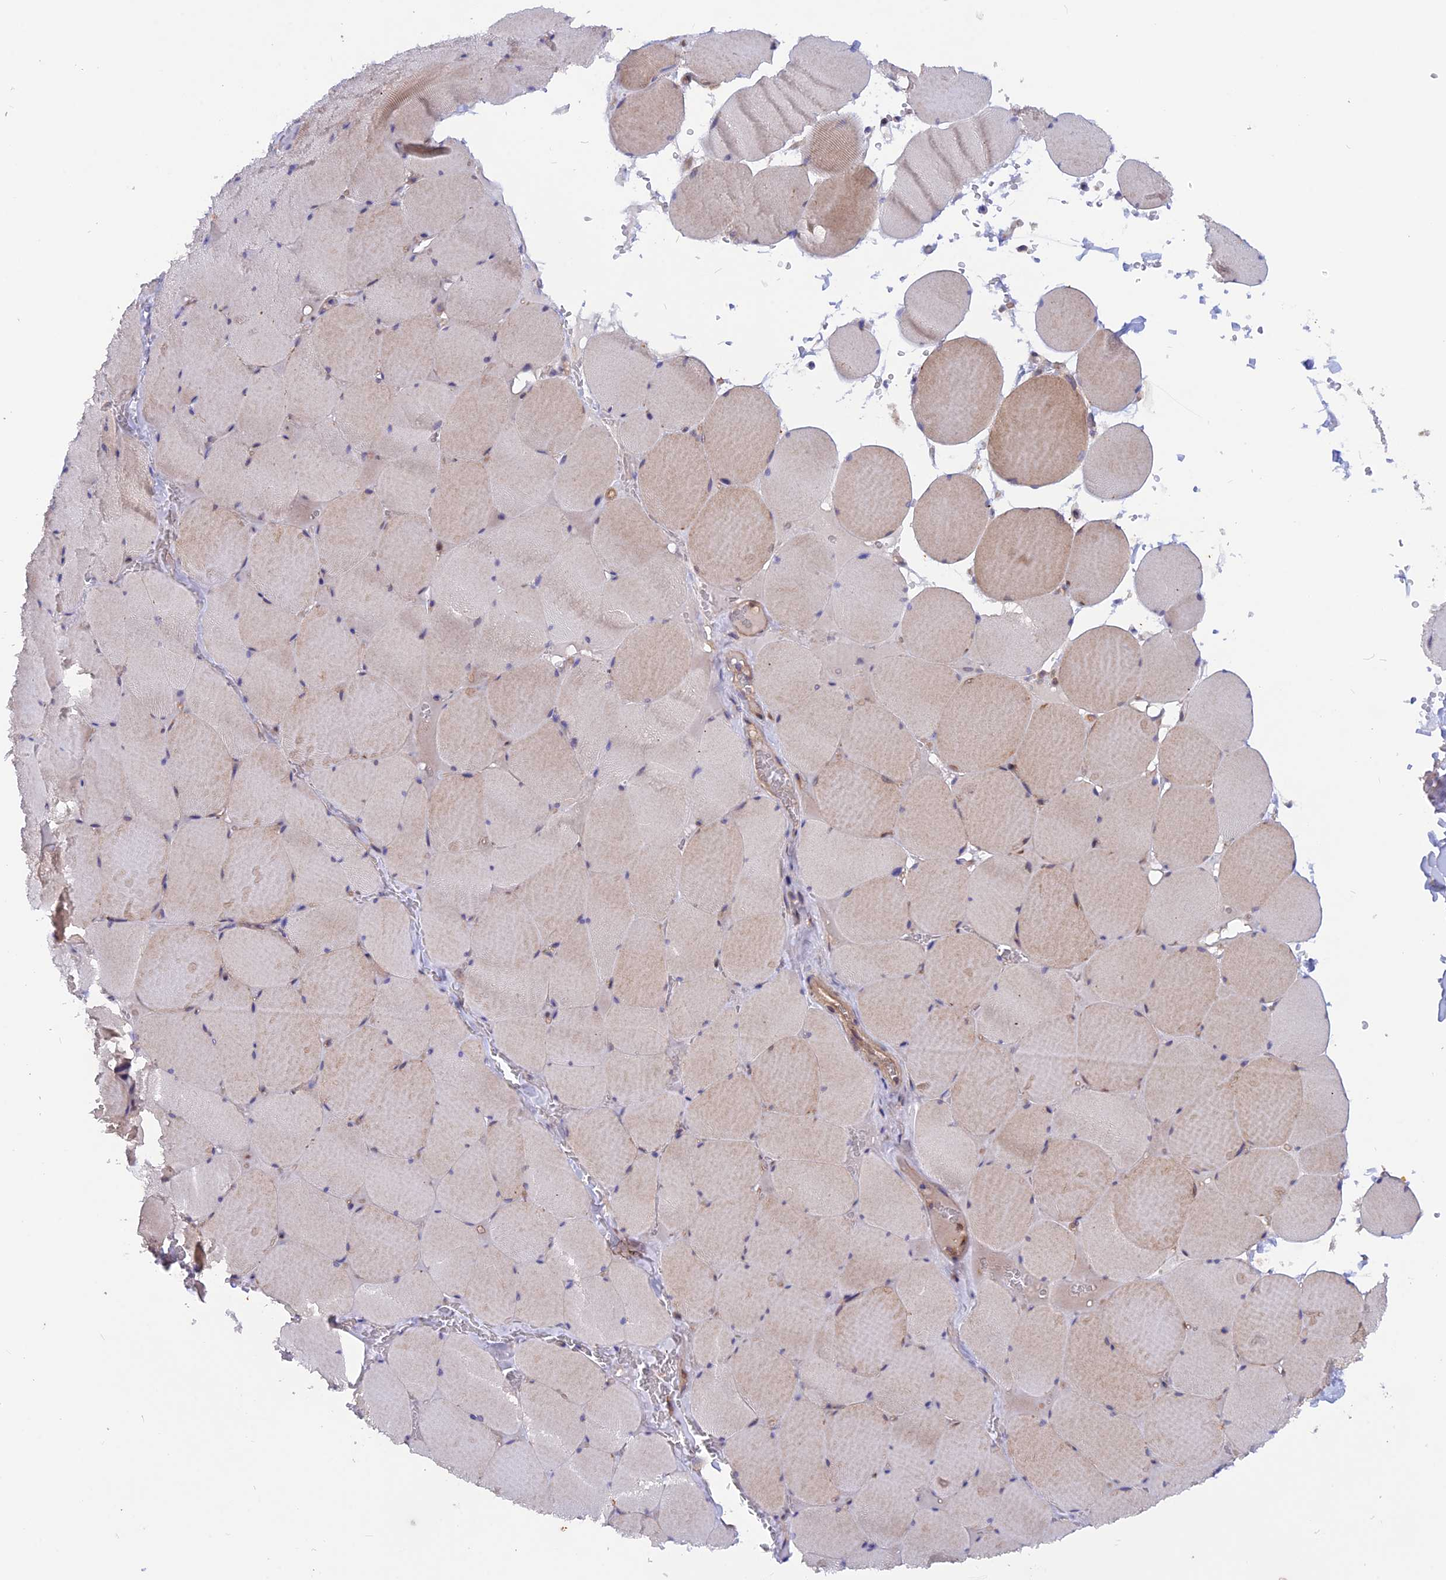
{"staining": {"intensity": "weak", "quantity": "25%-75%", "location": "cytoplasmic/membranous"}, "tissue": "skeletal muscle", "cell_type": "Myocytes", "image_type": "normal", "snomed": [{"axis": "morphology", "description": "Normal tissue, NOS"}, {"axis": "topography", "description": "Skeletal muscle"}, {"axis": "topography", "description": "Head-Neck"}], "caption": "Protein analysis of normal skeletal muscle shows weak cytoplasmic/membranous positivity in about 25%-75% of myocytes.", "gene": "HYCC1", "patient": {"sex": "male", "age": 66}}